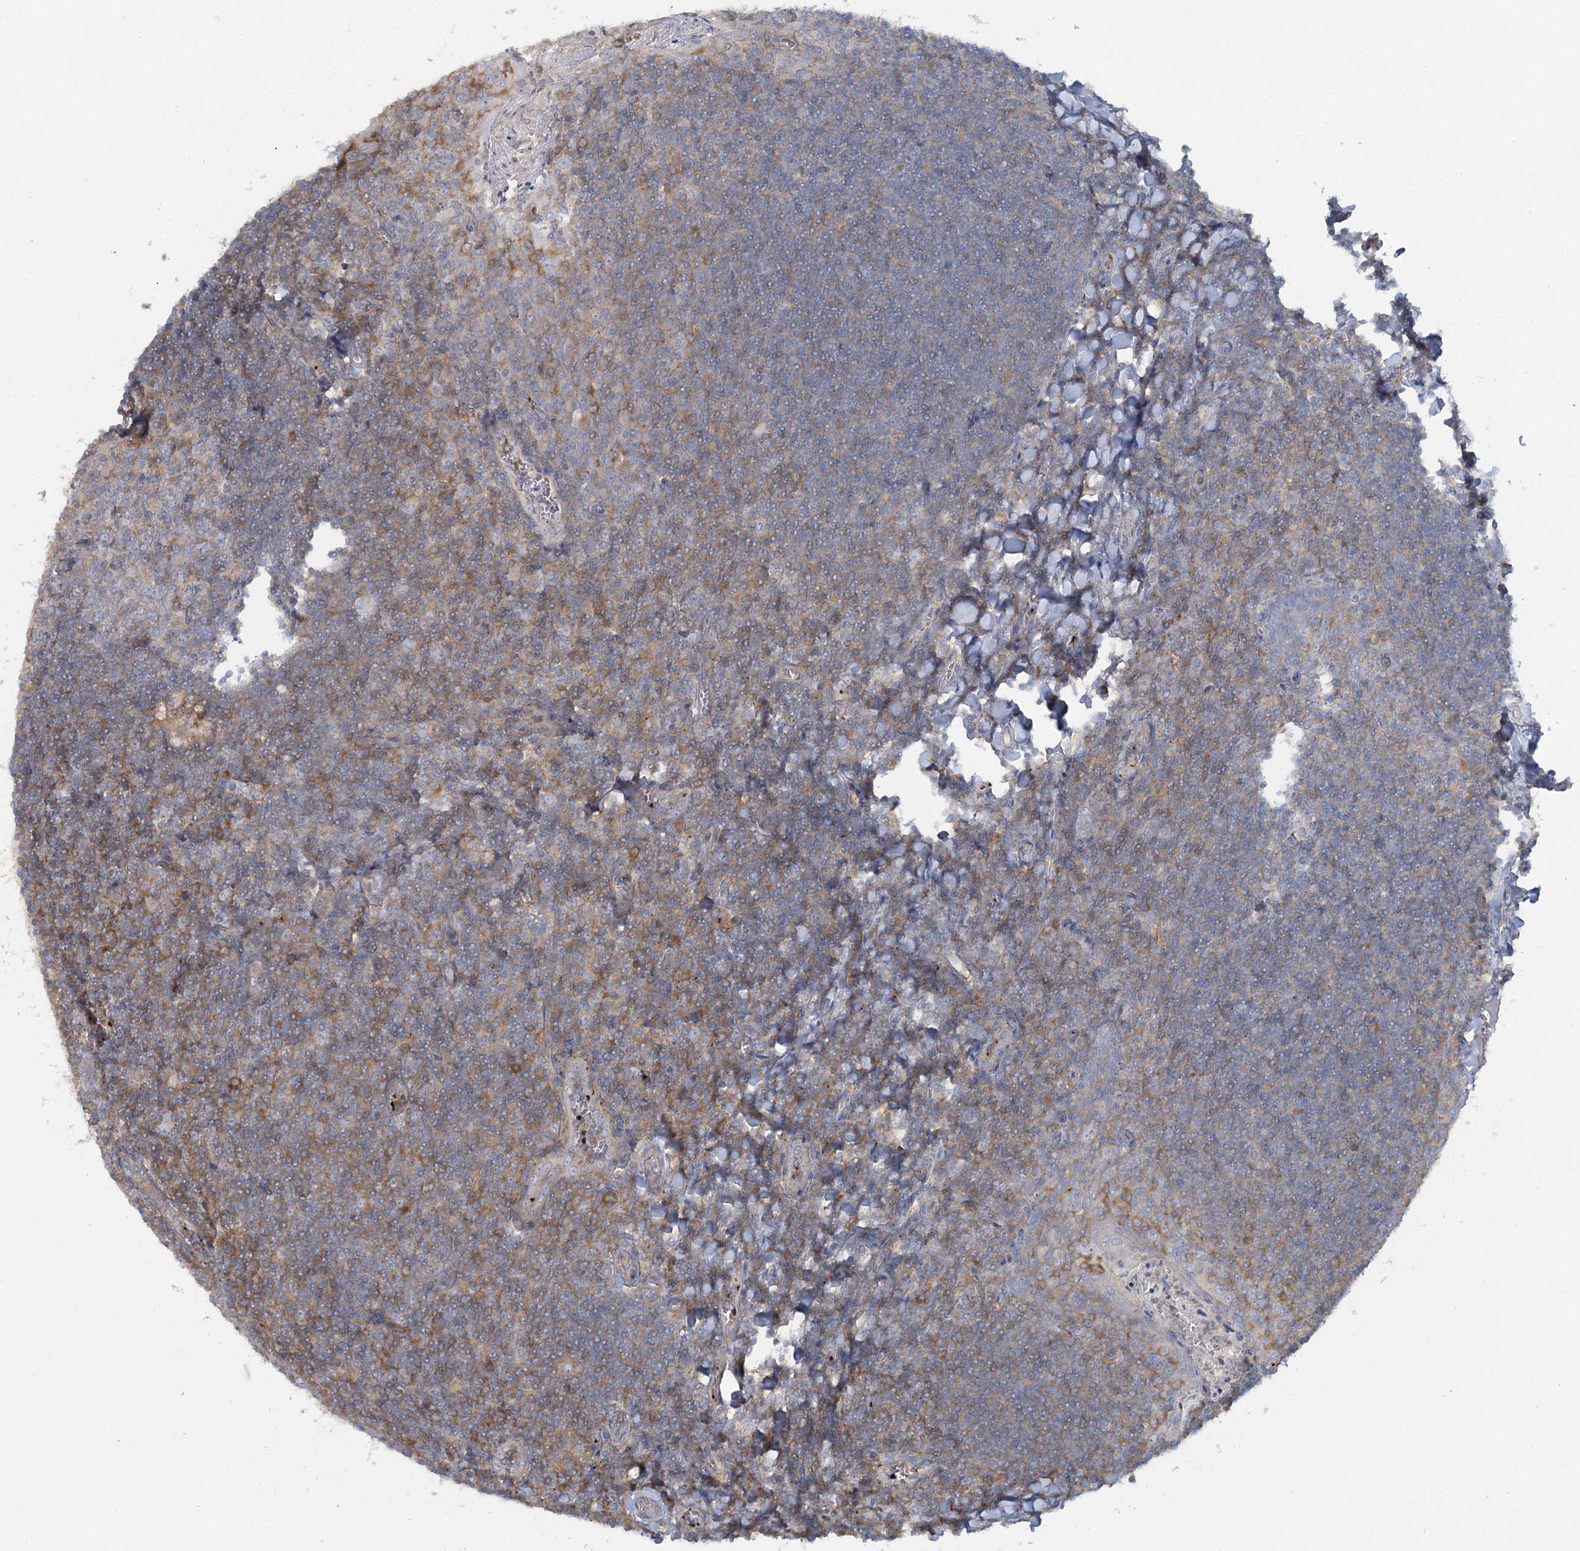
{"staining": {"intensity": "negative", "quantity": "none", "location": "none"}, "tissue": "tonsil", "cell_type": "Germinal center cells", "image_type": "normal", "snomed": [{"axis": "morphology", "description": "Normal tissue, NOS"}, {"axis": "topography", "description": "Tonsil"}], "caption": "Histopathology image shows no significant protein expression in germinal center cells of benign tonsil.", "gene": "CUEDC2", "patient": {"sex": "male", "age": 27}}